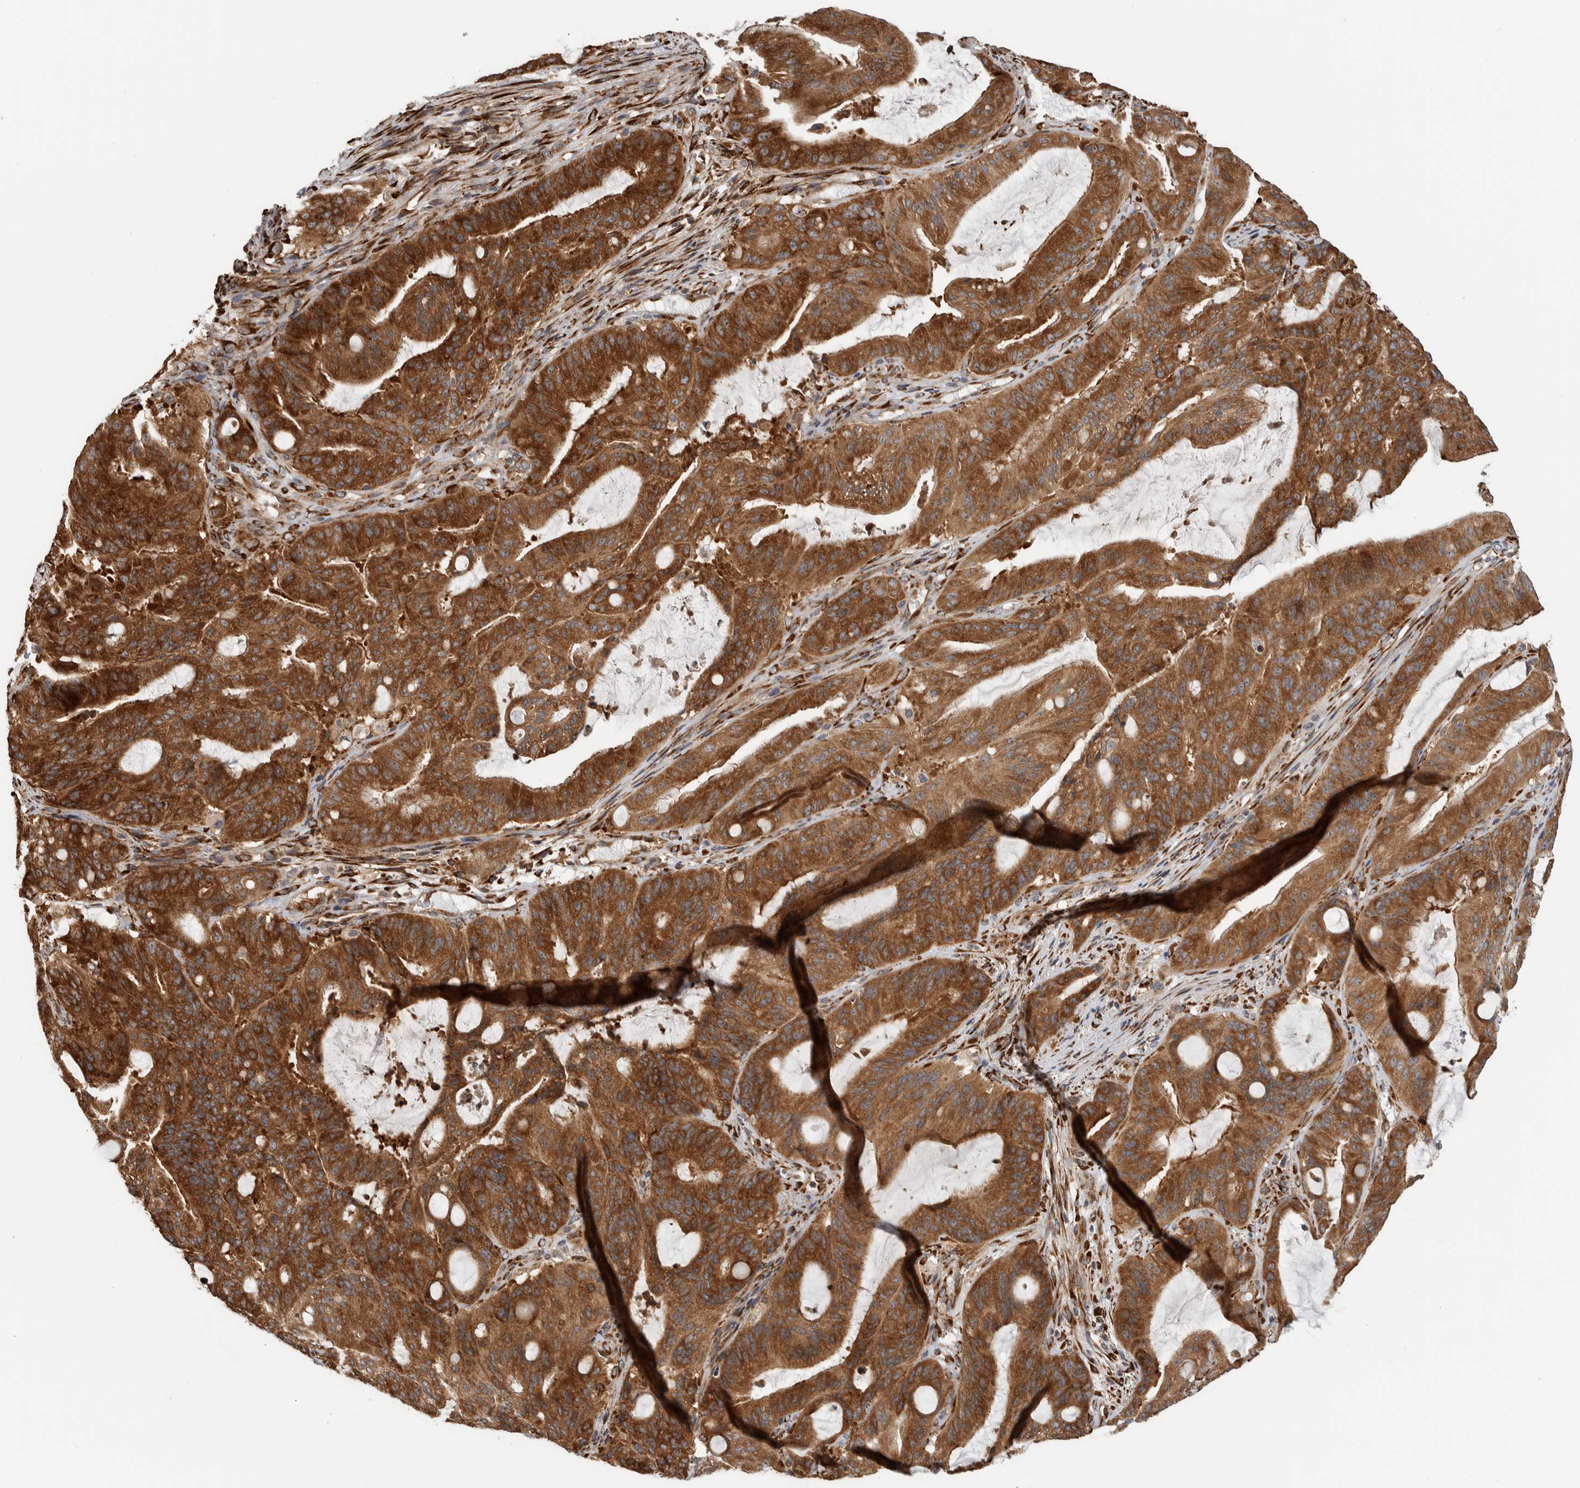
{"staining": {"intensity": "strong", "quantity": ">75%", "location": "cytoplasmic/membranous"}, "tissue": "liver cancer", "cell_type": "Tumor cells", "image_type": "cancer", "snomed": [{"axis": "morphology", "description": "Normal tissue, NOS"}, {"axis": "morphology", "description": "Cholangiocarcinoma"}, {"axis": "topography", "description": "Liver"}, {"axis": "topography", "description": "Peripheral nerve tissue"}], "caption": "A brown stain labels strong cytoplasmic/membranous expression of a protein in liver cancer tumor cells. The protein is shown in brown color, while the nuclei are stained blue.", "gene": "EIF3H", "patient": {"sex": "female", "age": 73}}